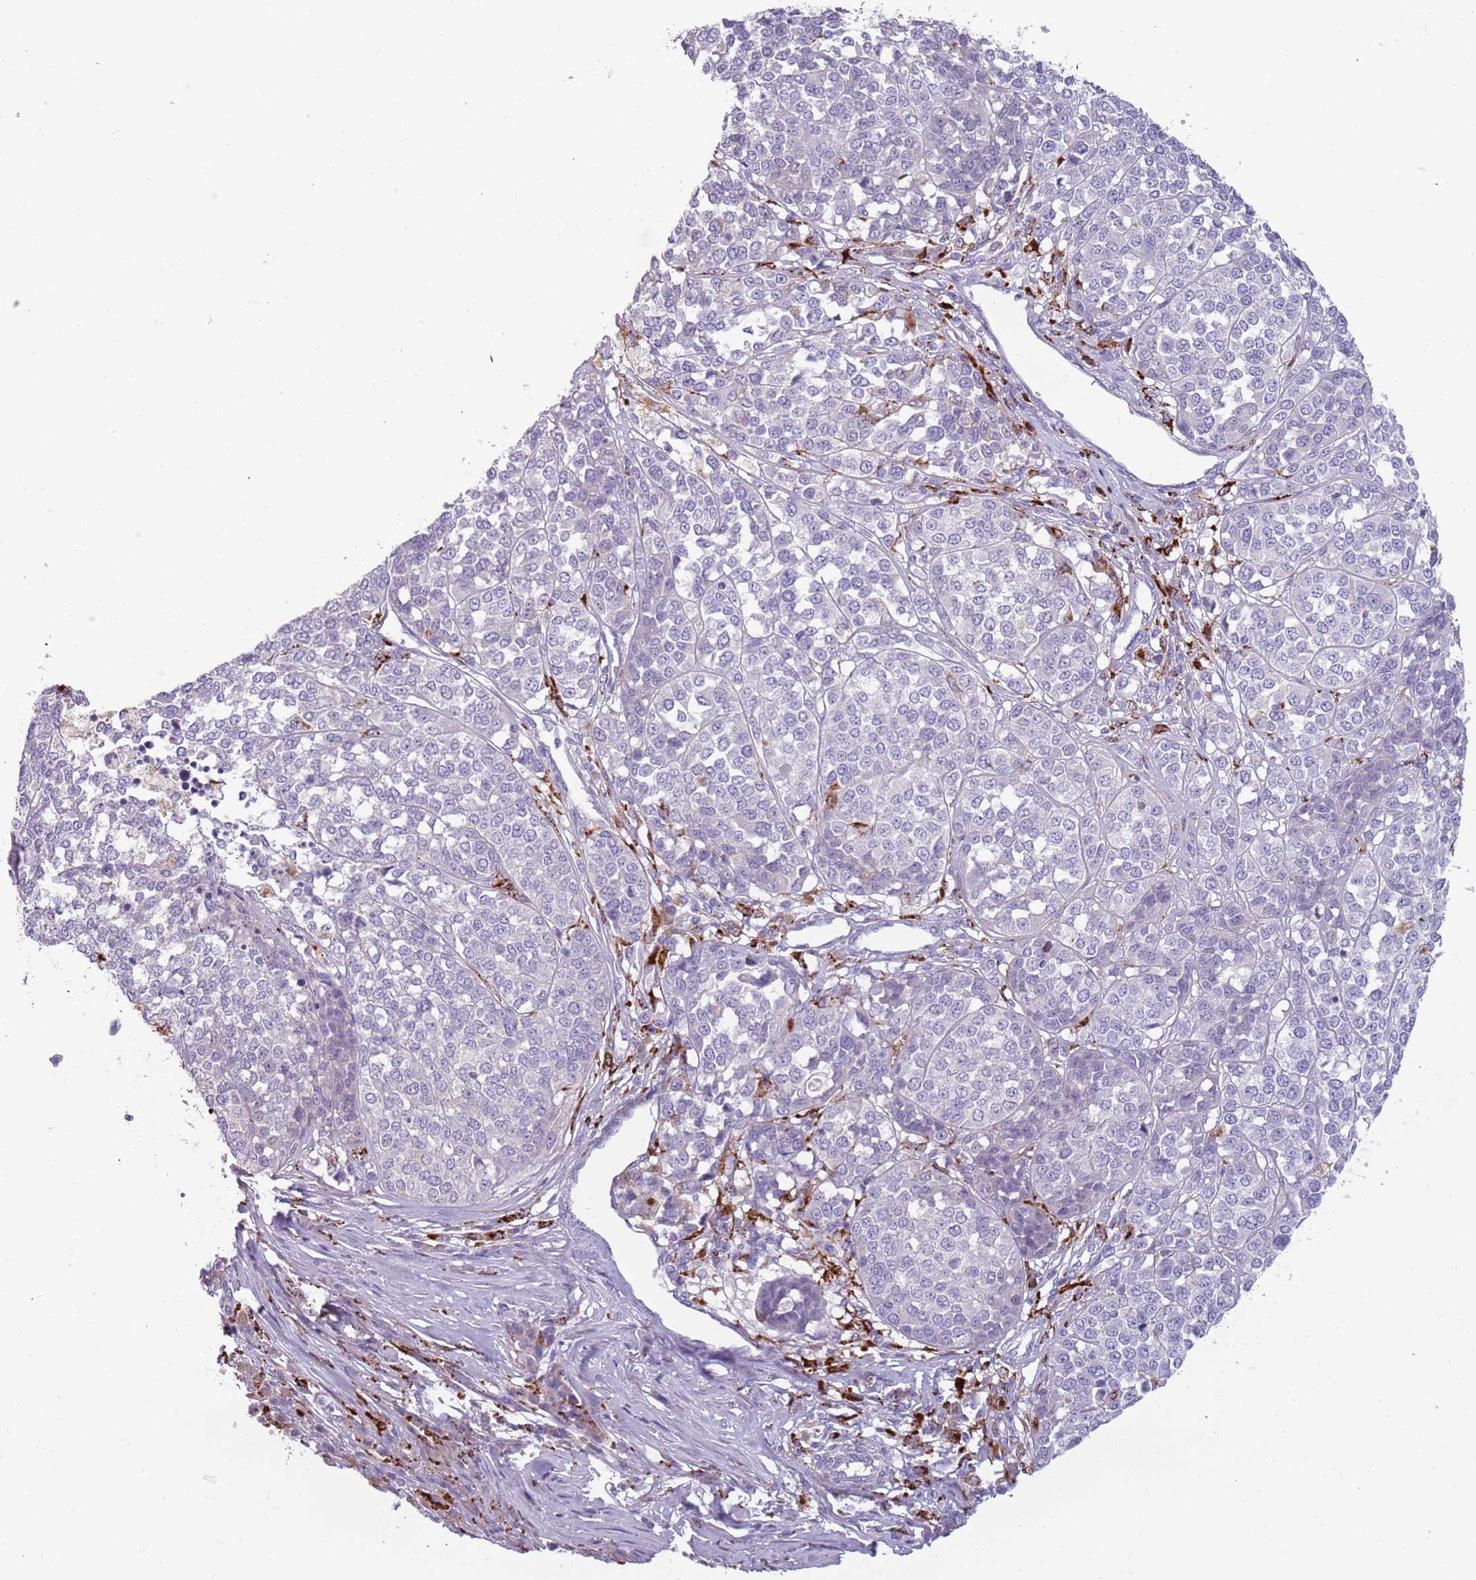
{"staining": {"intensity": "negative", "quantity": "none", "location": "none"}, "tissue": "melanoma", "cell_type": "Tumor cells", "image_type": "cancer", "snomed": [{"axis": "morphology", "description": "Malignant melanoma, Metastatic site"}, {"axis": "topography", "description": "Lymph node"}], "caption": "There is no significant staining in tumor cells of malignant melanoma (metastatic site).", "gene": "NWD2", "patient": {"sex": "male", "age": 44}}